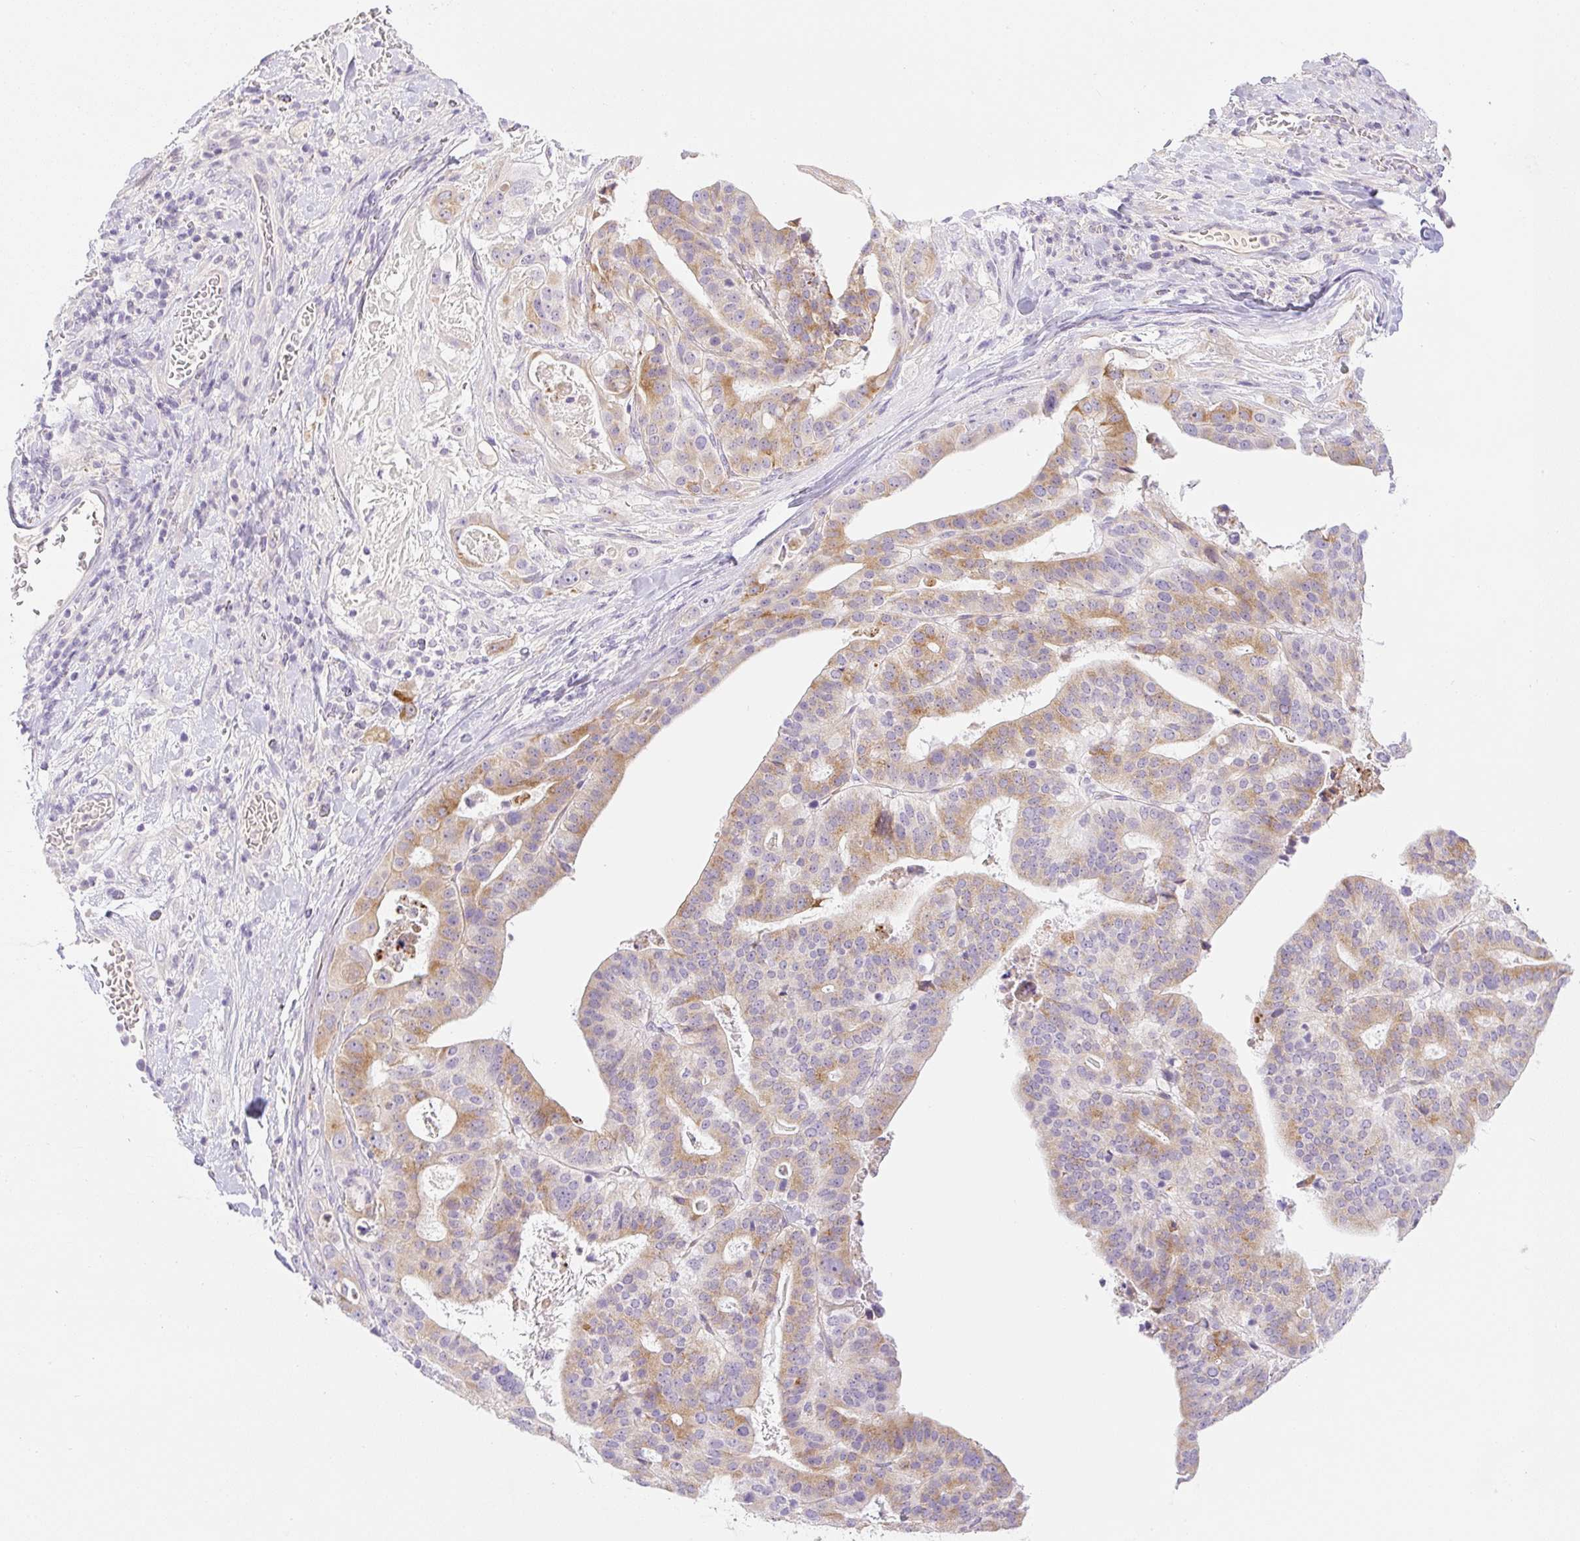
{"staining": {"intensity": "moderate", "quantity": ">75%", "location": "cytoplasmic/membranous"}, "tissue": "stomach cancer", "cell_type": "Tumor cells", "image_type": "cancer", "snomed": [{"axis": "morphology", "description": "Adenocarcinoma, NOS"}, {"axis": "topography", "description": "Stomach"}], "caption": "A micrograph showing moderate cytoplasmic/membranous staining in approximately >75% of tumor cells in stomach cancer, as visualized by brown immunohistochemical staining.", "gene": "MIA2", "patient": {"sex": "male", "age": 48}}